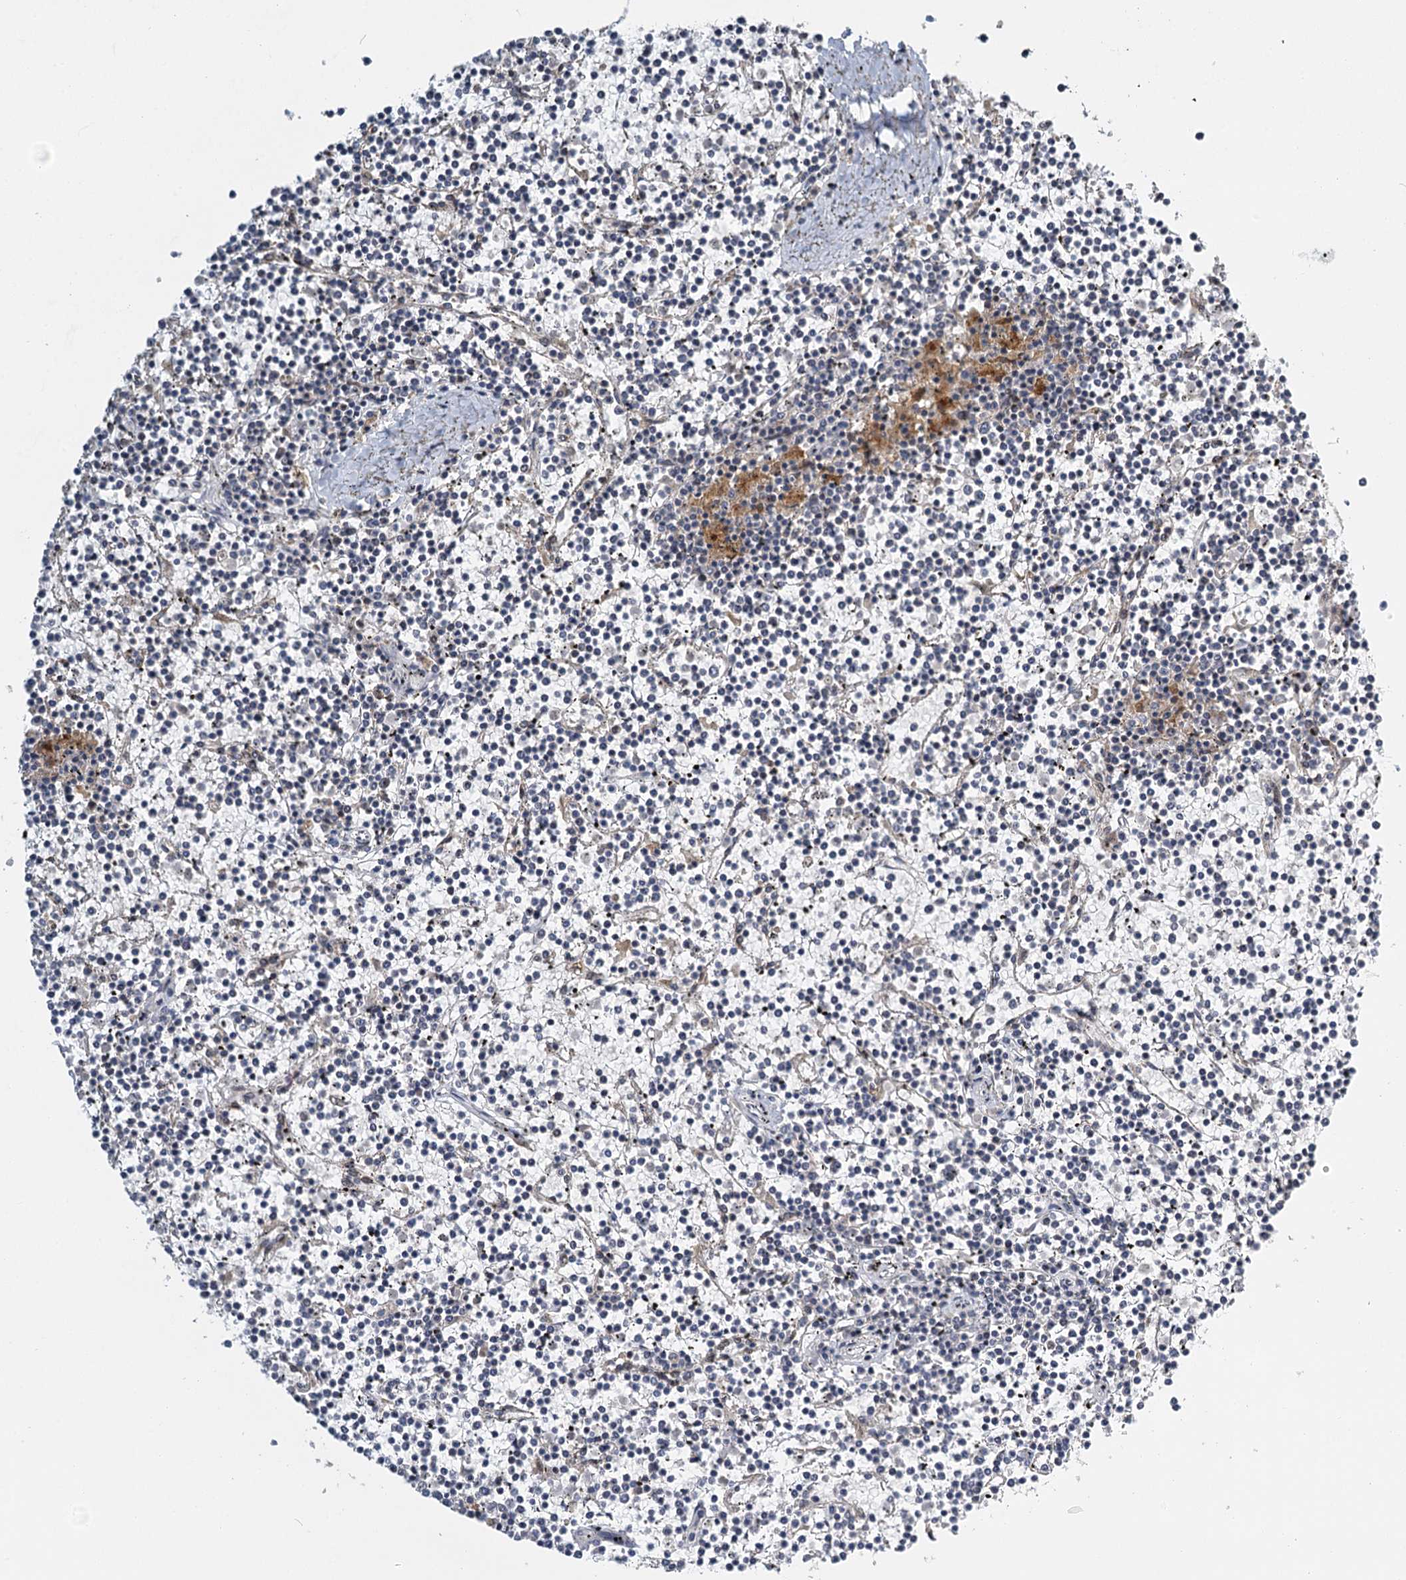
{"staining": {"intensity": "negative", "quantity": "none", "location": "none"}, "tissue": "lymphoma", "cell_type": "Tumor cells", "image_type": "cancer", "snomed": [{"axis": "morphology", "description": "Malignant lymphoma, non-Hodgkin's type, Low grade"}, {"axis": "topography", "description": "Spleen"}], "caption": "DAB (3,3'-diaminobenzidine) immunohistochemical staining of lymphoma reveals no significant expression in tumor cells. (Brightfield microscopy of DAB (3,3'-diaminobenzidine) immunohistochemistry (IHC) at high magnification).", "gene": "TREX1", "patient": {"sex": "female", "age": 19}}